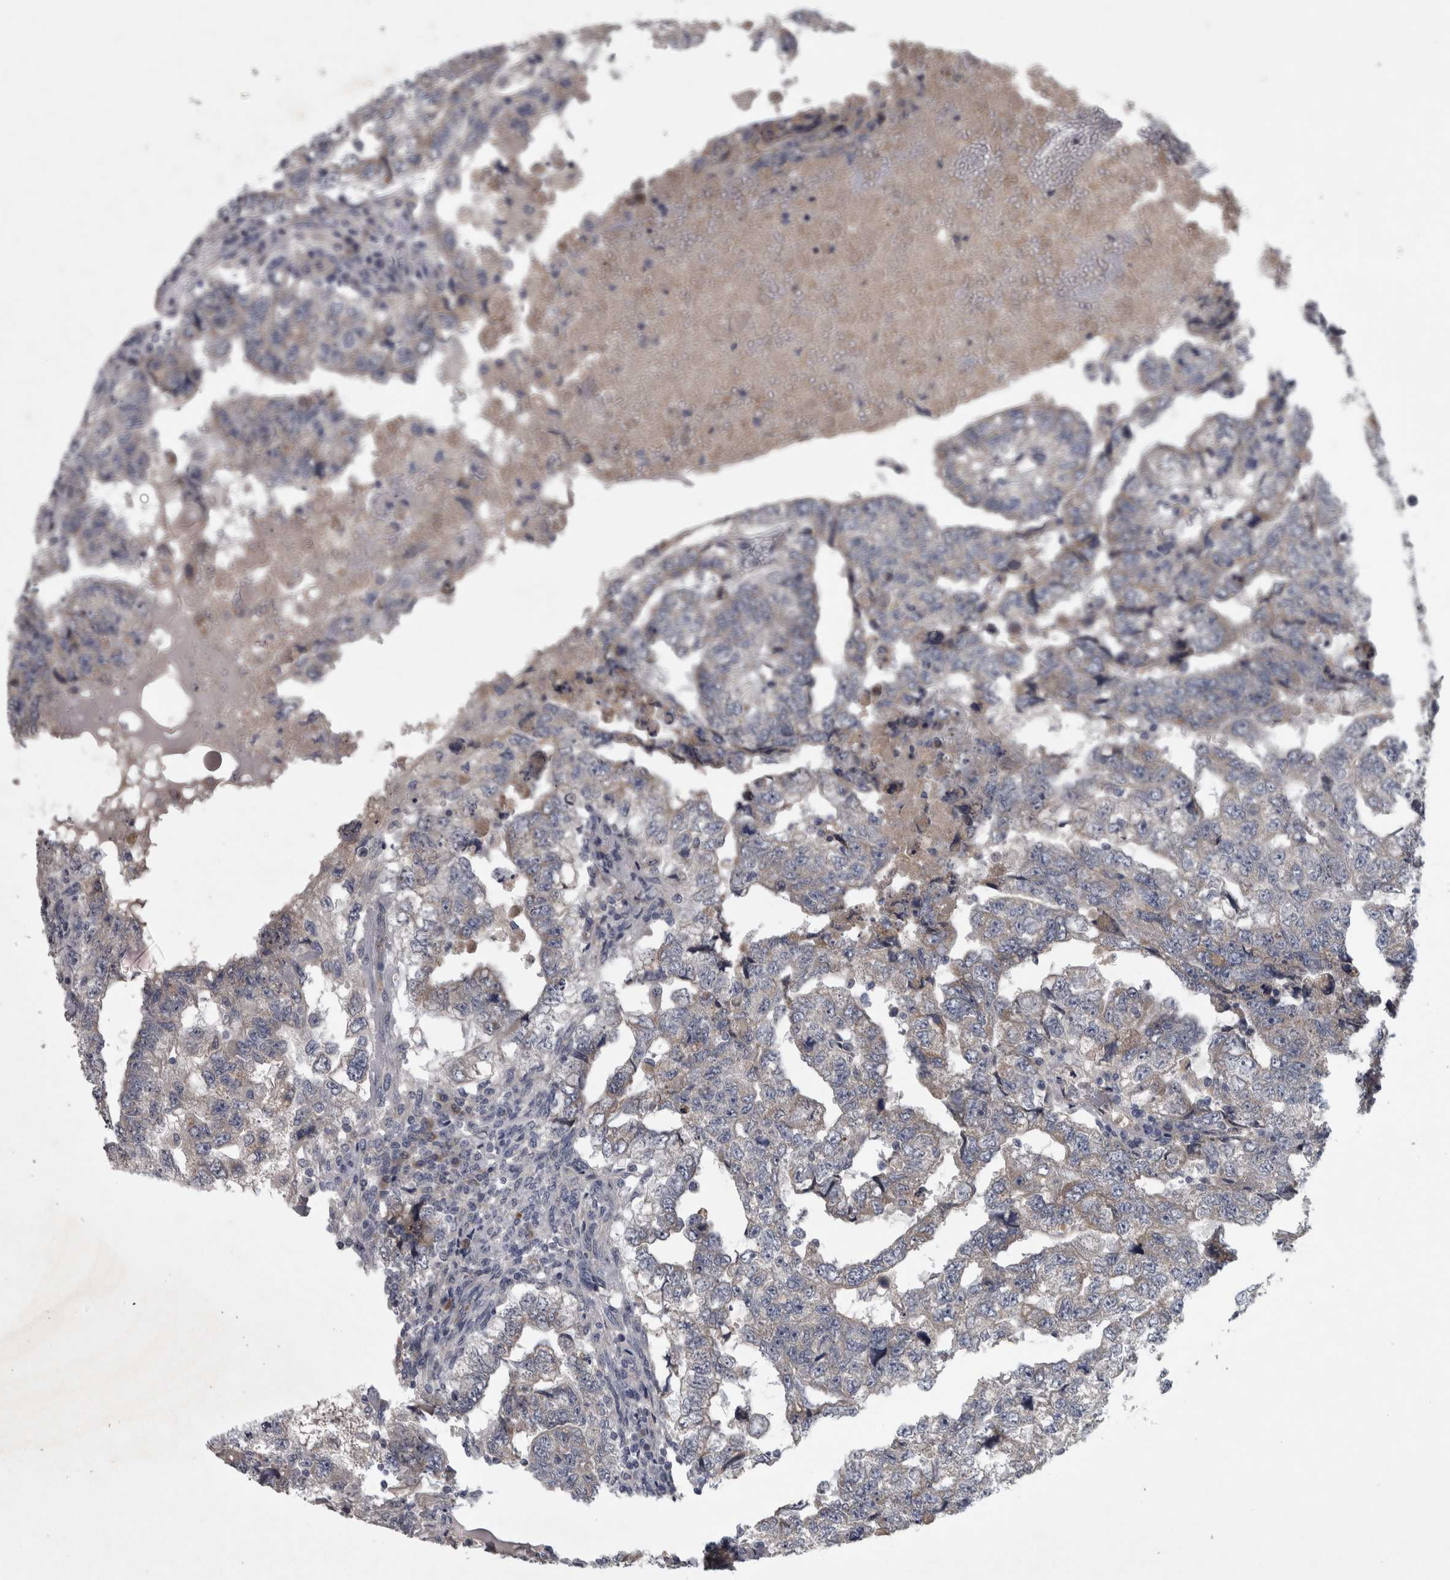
{"staining": {"intensity": "negative", "quantity": "none", "location": "none"}, "tissue": "testis cancer", "cell_type": "Tumor cells", "image_type": "cancer", "snomed": [{"axis": "morphology", "description": "Carcinoma, Embryonal, NOS"}, {"axis": "topography", "description": "Testis"}], "caption": "Immunohistochemical staining of testis embryonal carcinoma exhibits no significant positivity in tumor cells. (DAB IHC, high magnification).", "gene": "DBT", "patient": {"sex": "male", "age": 36}}